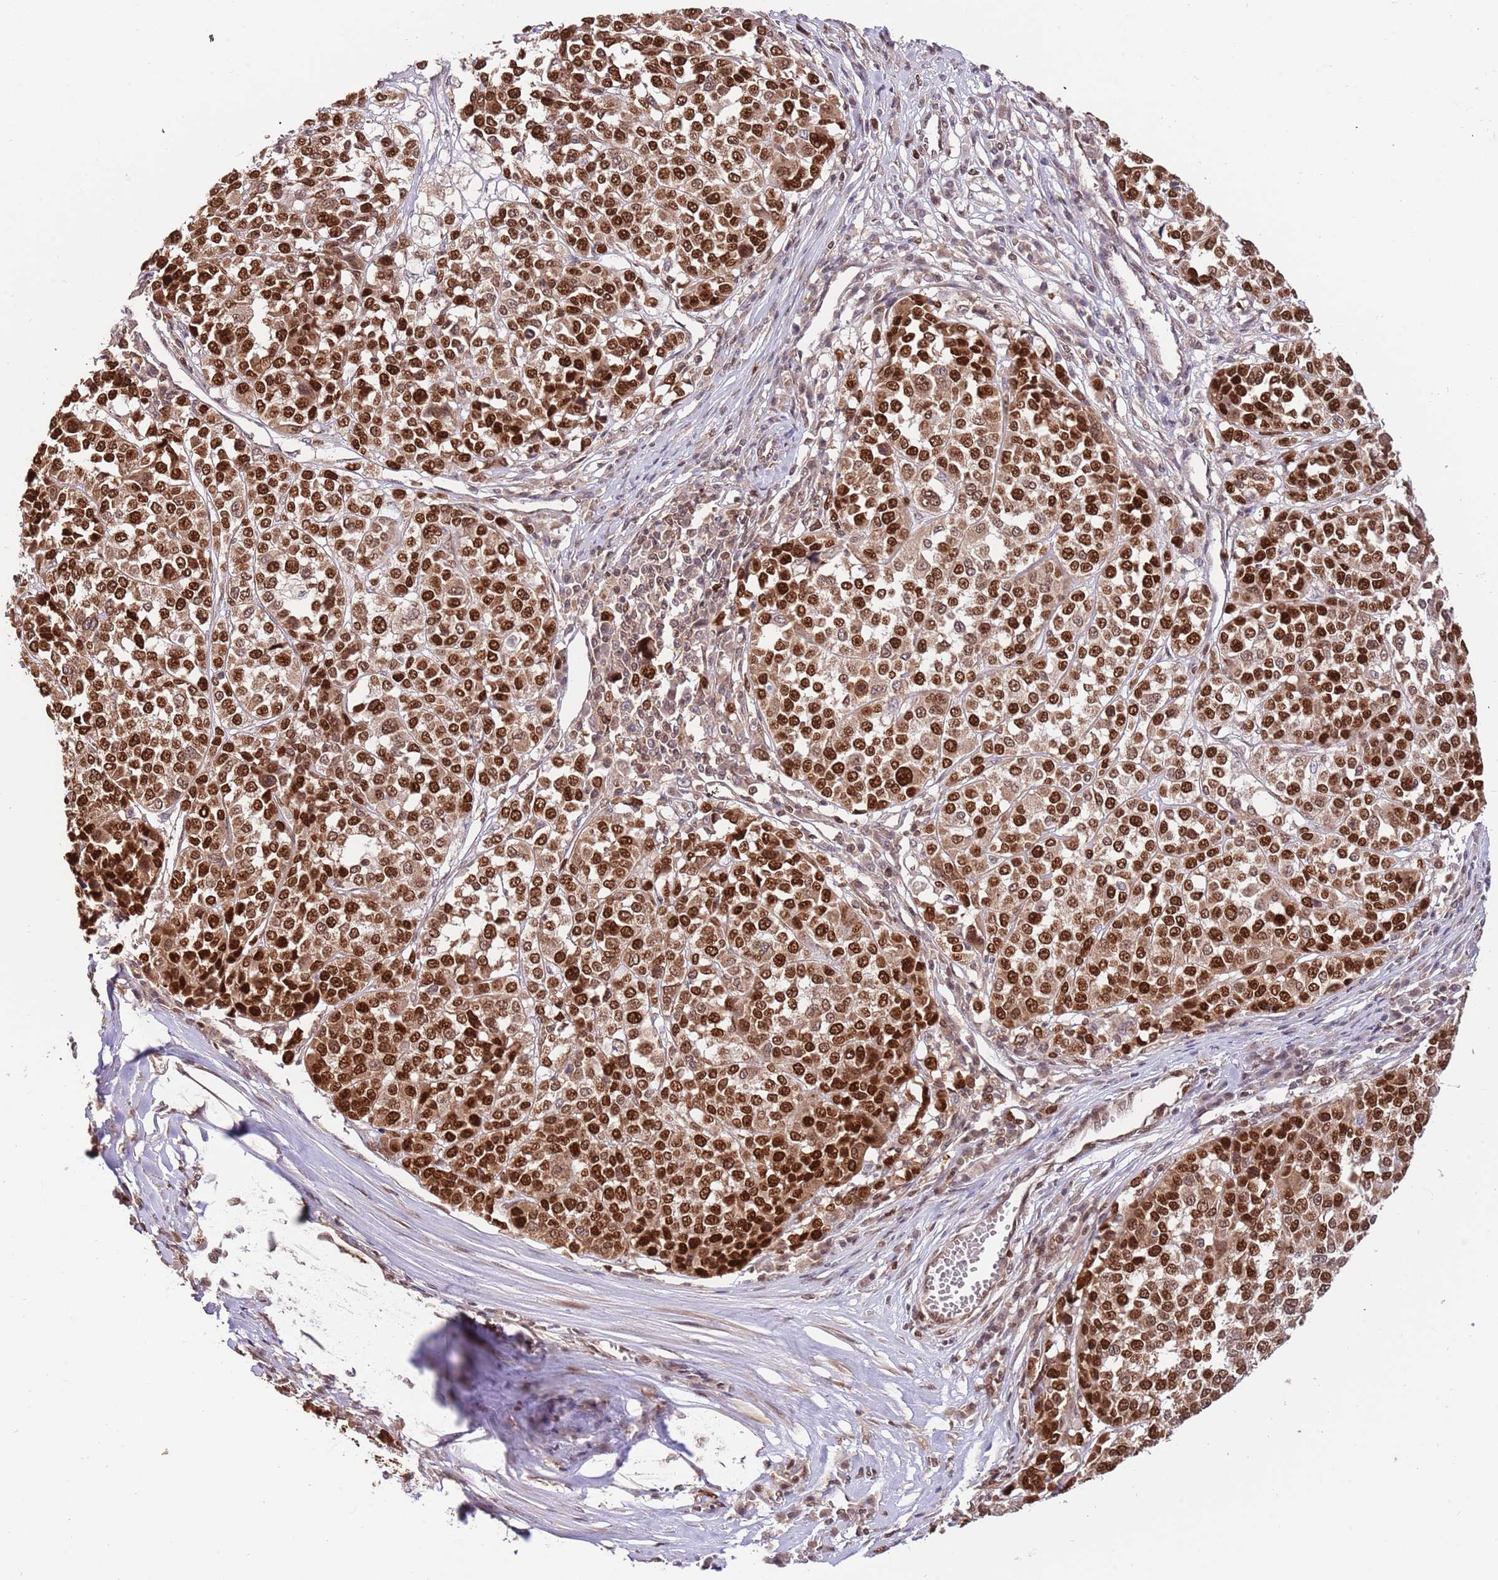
{"staining": {"intensity": "strong", "quantity": ">75%", "location": "cytoplasmic/membranous,nuclear"}, "tissue": "melanoma", "cell_type": "Tumor cells", "image_type": "cancer", "snomed": [{"axis": "morphology", "description": "Malignant melanoma, Metastatic site"}, {"axis": "topography", "description": "Lymph node"}], "caption": "Protein expression by immunohistochemistry (IHC) reveals strong cytoplasmic/membranous and nuclear positivity in approximately >75% of tumor cells in malignant melanoma (metastatic site). (Brightfield microscopy of DAB IHC at high magnification).", "gene": "RIF1", "patient": {"sex": "male", "age": 44}}